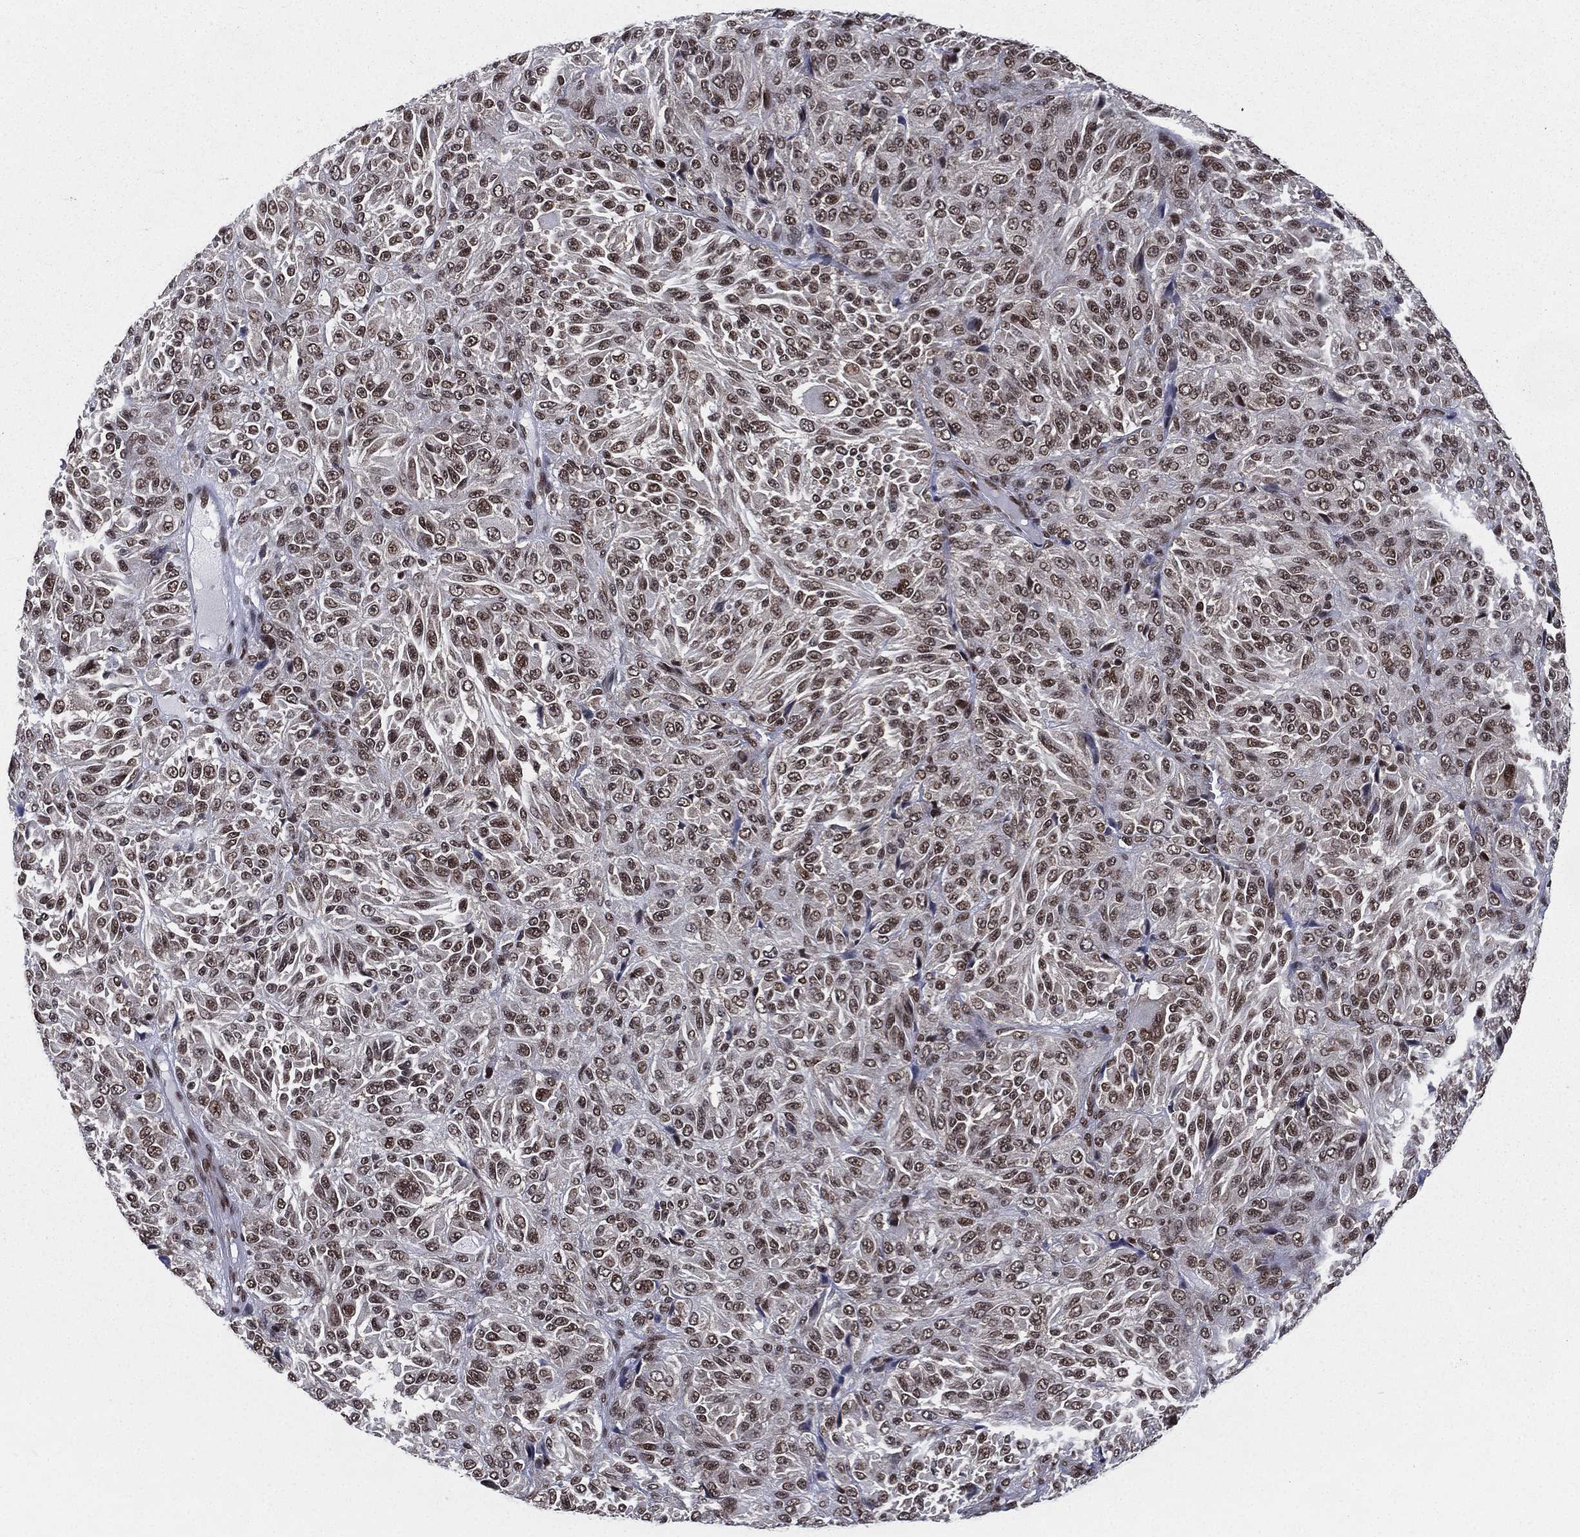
{"staining": {"intensity": "moderate", "quantity": ">75%", "location": "nuclear"}, "tissue": "melanoma", "cell_type": "Tumor cells", "image_type": "cancer", "snomed": [{"axis": "morphology", "description": "Malignant melanoma, Metastatic site"}, {"axis": "topography", "description": "Brain"}], "caption": "IHC image of melanoma stained for a protein (brown), which shows medium levels of moderate nuclear staining in approximately >75% of tumor cells.", "gene": "FUBP3", "patient": {"sex": "female", "age": 56}}